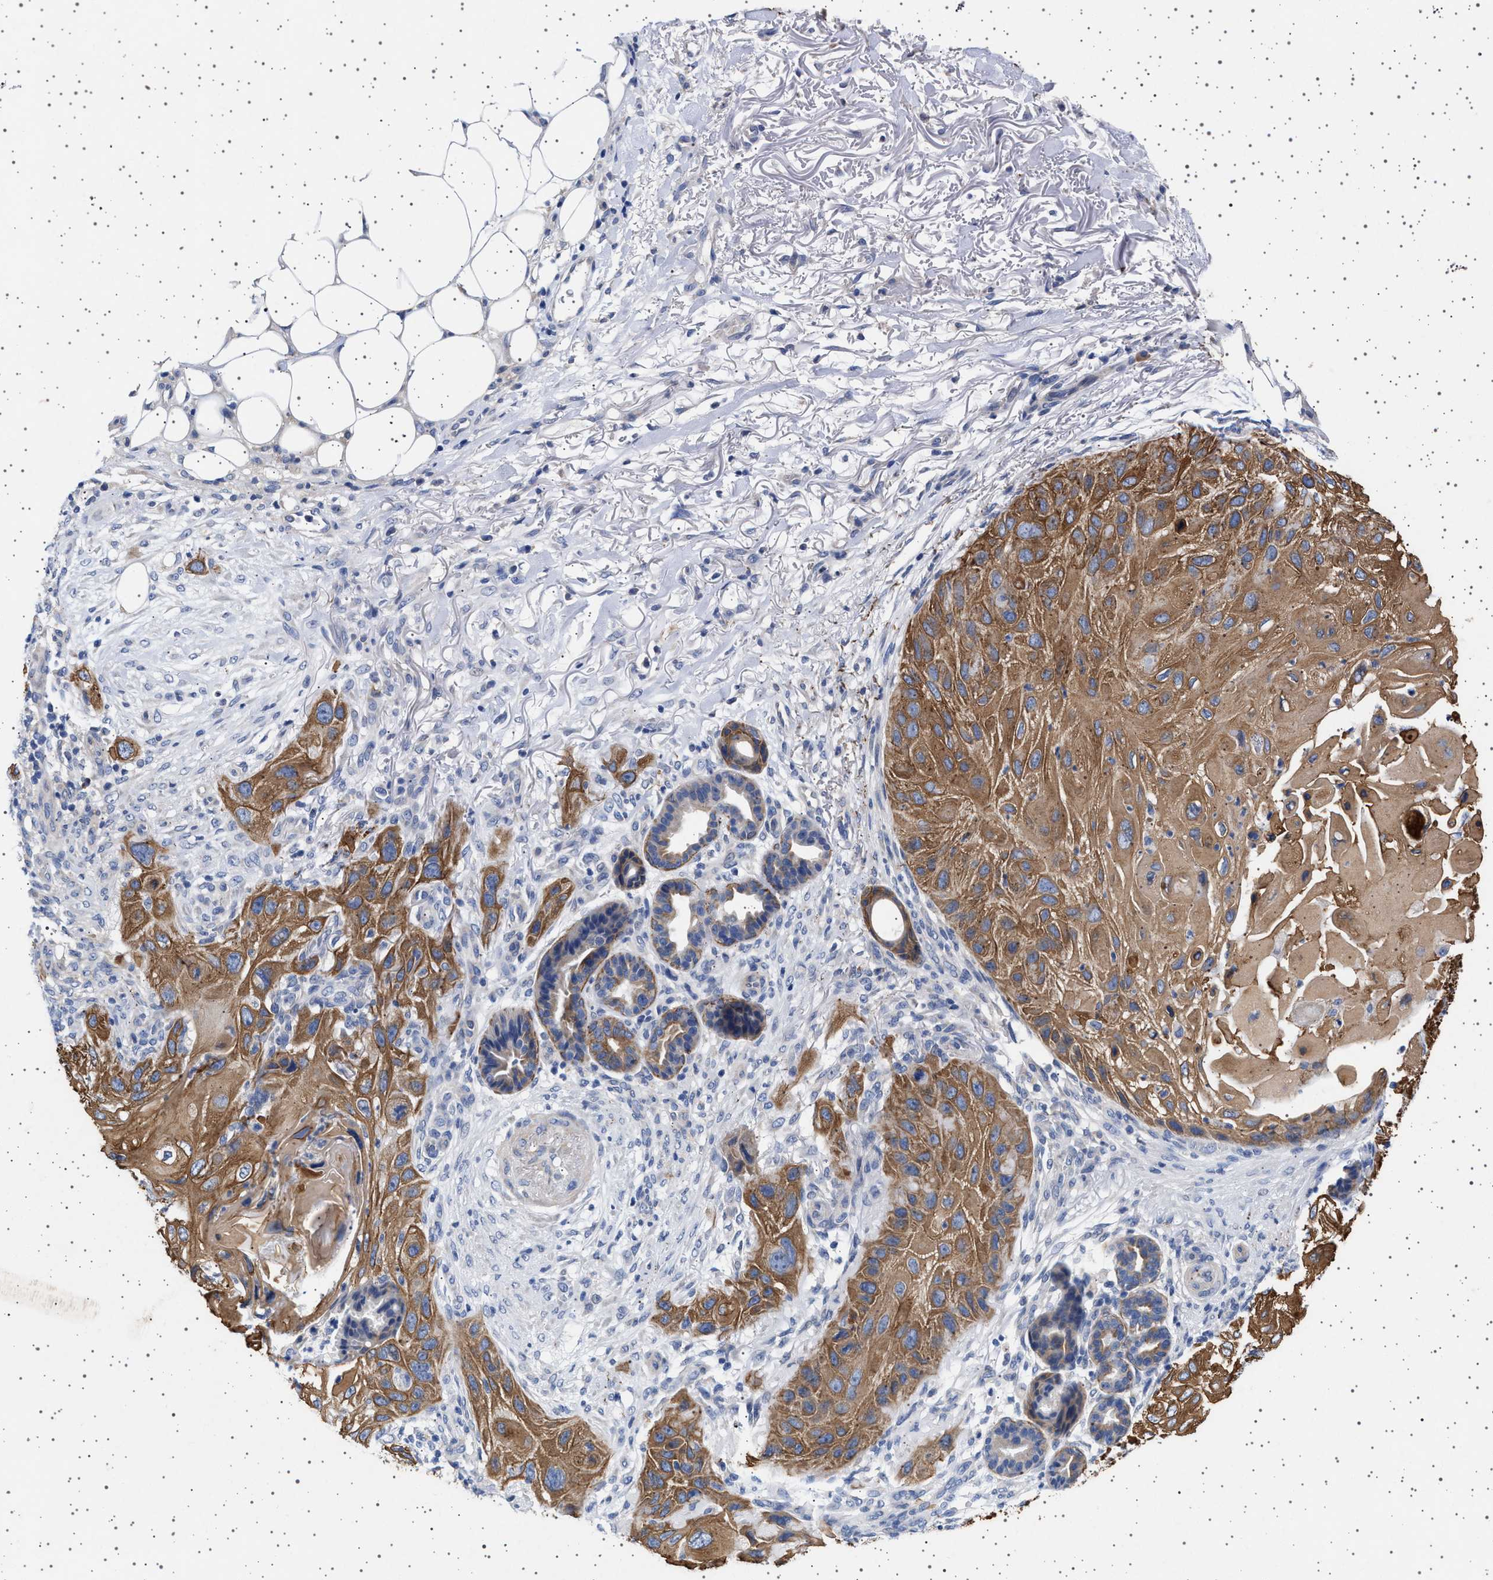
{"staining": {"intensity": "moderate", "quantity": ">75%", "location": "cytoplasmic/membranous"}, "tissue": "skin cancer", "cell_type": "Tumor cells", "image_type": "cancer", "snomed": [{"axis": "morphology", "description": "Squamous cell carcinoma, NOS"}, {"axis": "topography", "description": "Skin"}], "caption": "High-power microscopy captured an IHC histopathology image of skin cancer, revealing moderate cytoplasmic/membranous staining in about >75% of tumor cells. (DAB (3,3'-diaminobenzidine) IHC with brightfield microscopy, high magnification).", "gene": "TRMT10B", "patient": {"sex": "female", "age": 77}}